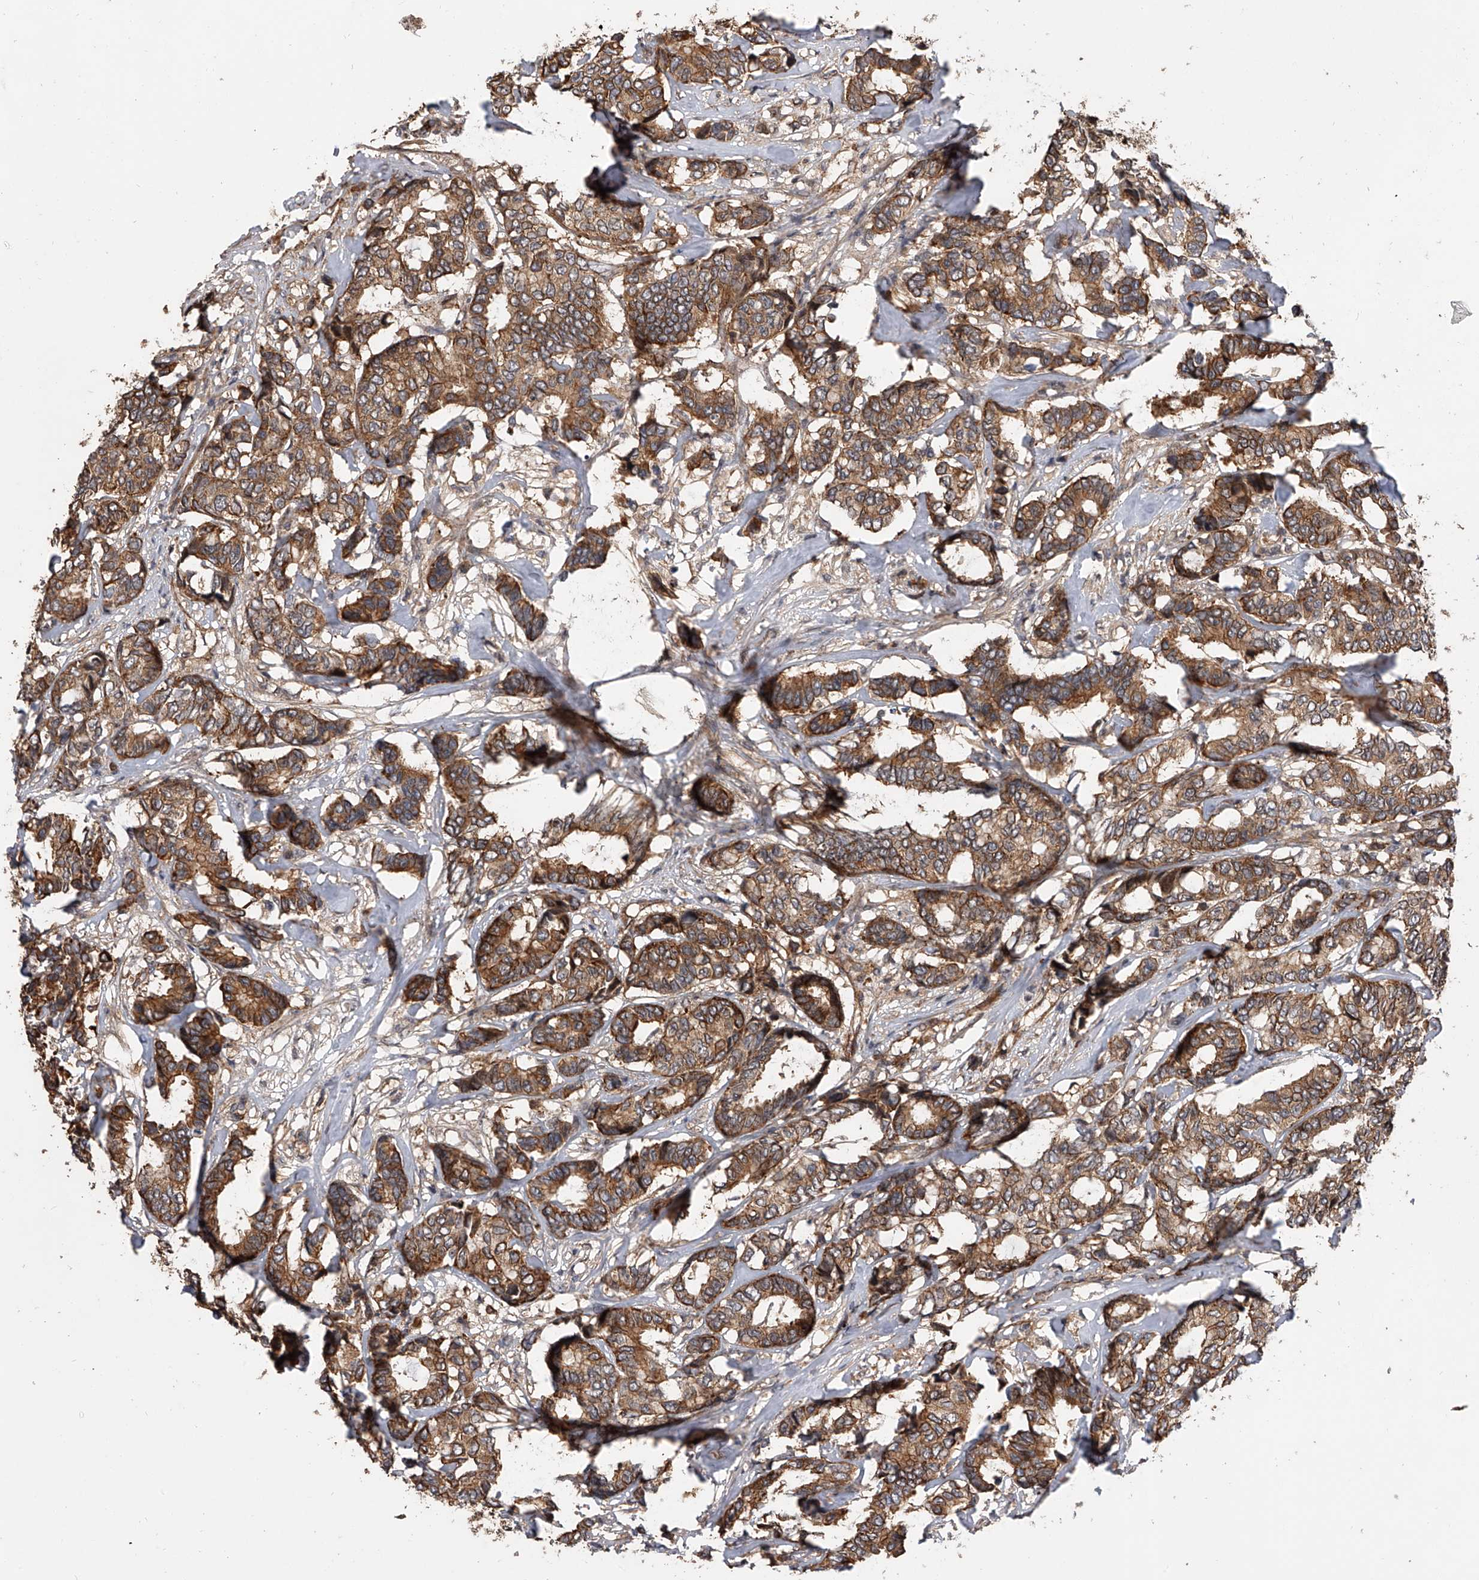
{"staining": {"intensity": "moderate", "quantity": ">75%", "location": "cytoplasmic/membranous"}, "tissue": "breast cancer", "cell_type": "Tumor cells", "image_type": "cancer", "snomed": [{"axis": "morphology", "description": "Duct carcinoma"}, {"axis": "topography", "description": "Breast"}], "caption": "Breast infiltrating ductal carcinoma stained with IHC shows moderate cytoplasmic/membranous positivity in approximately >75% of tumor cells. Nuclei are stained in blue.", "gene": "USP47", "patient": {"sex": "female", "age": 87}}